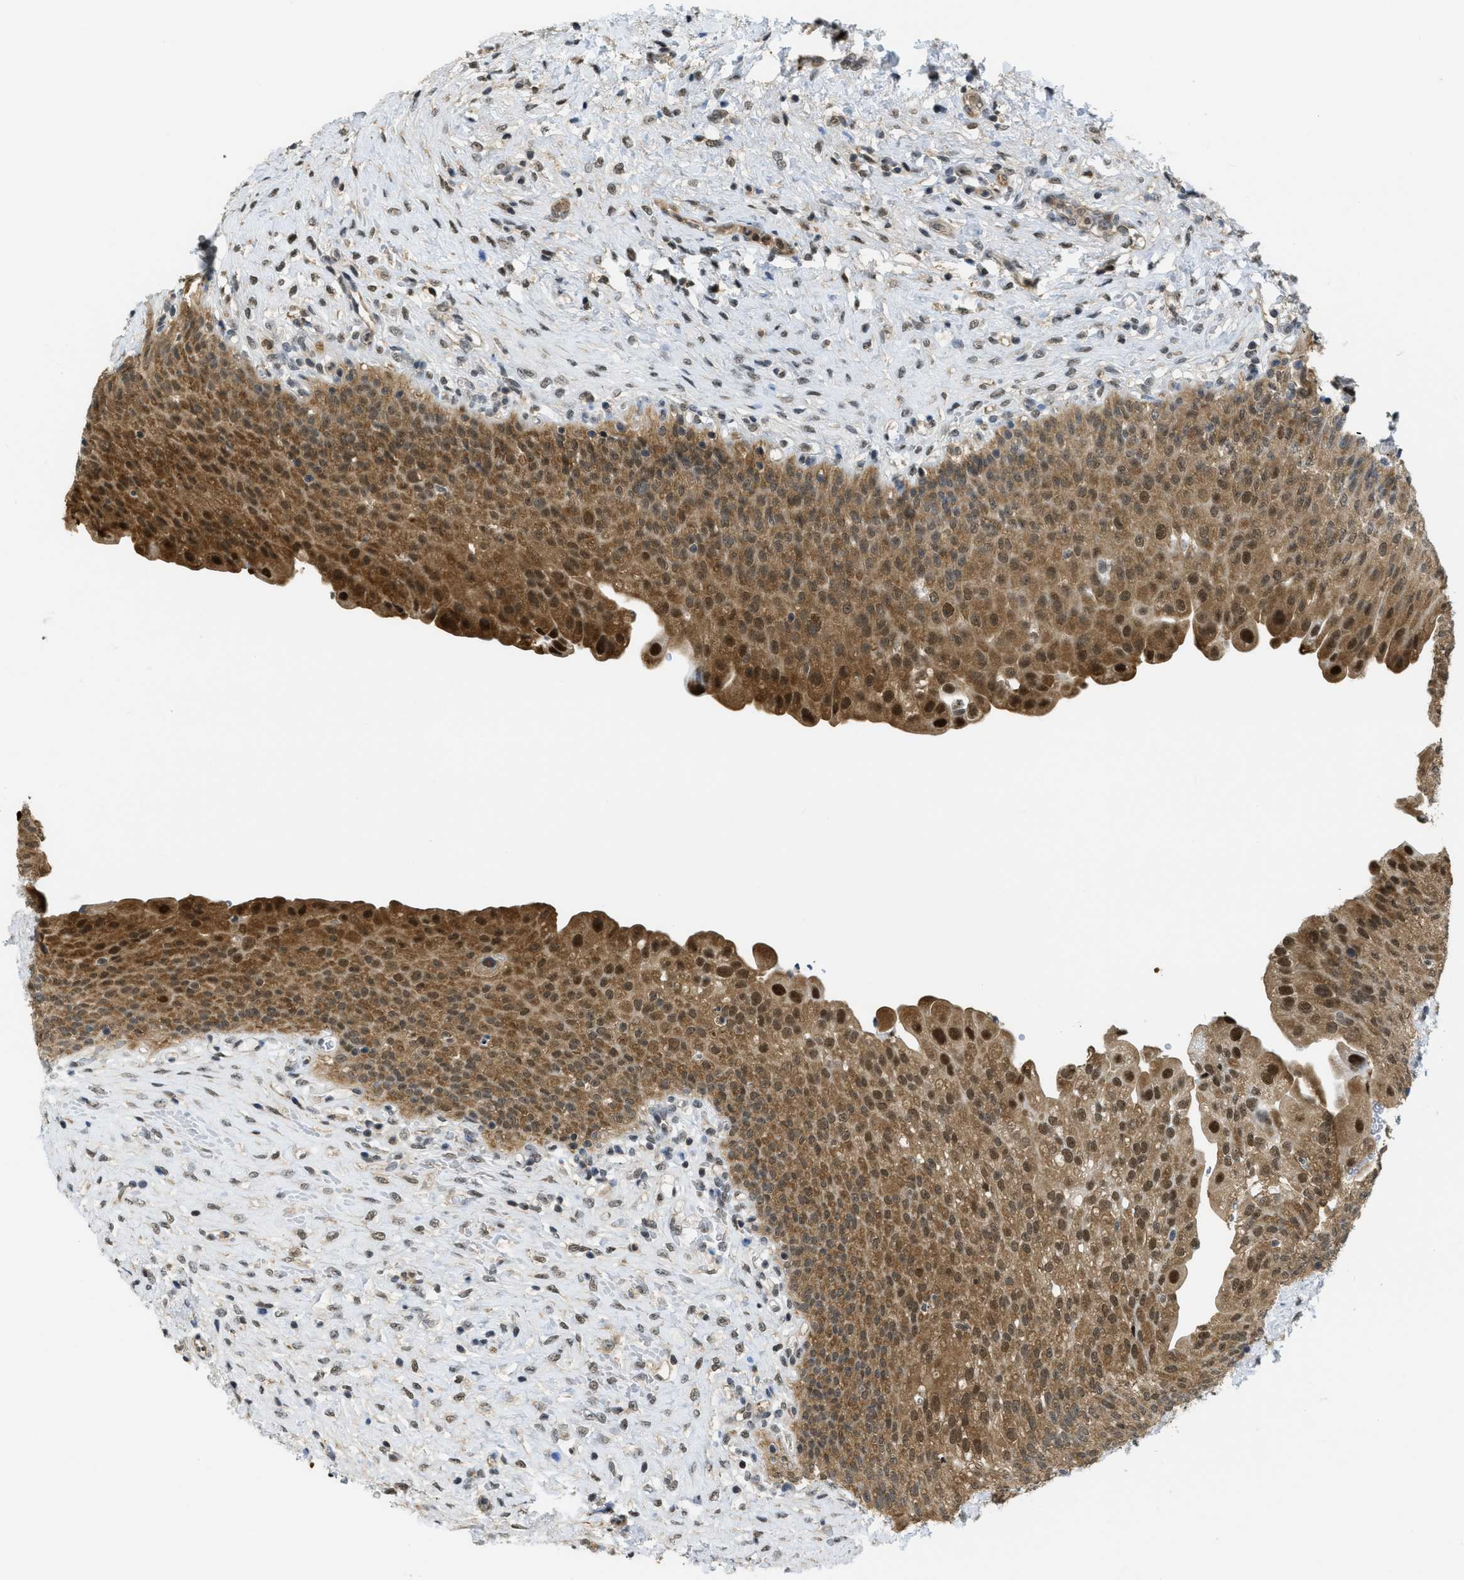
{"staining": {"intensity": "strong", "quantity": ">75%", "location": "cytoplasmic/membranous,nuclear"}, "tissue": "urinary bladder", "cell_type": "Urothelial cells", "image_type": "normal", "snomed": [{"axis": "morphology", "description": "Urothelial carcinoma, High grade"}, {"axis": "topography", "description": "Urinary bladder"}], "caption": "The immunohistochemical stain labels strong cytoplasmic/membranous,nuclear expression in urothelial cells of benign urinary bladder.", "gene": "PSMC5", "patient": {"sex": "male", "age": 46}}